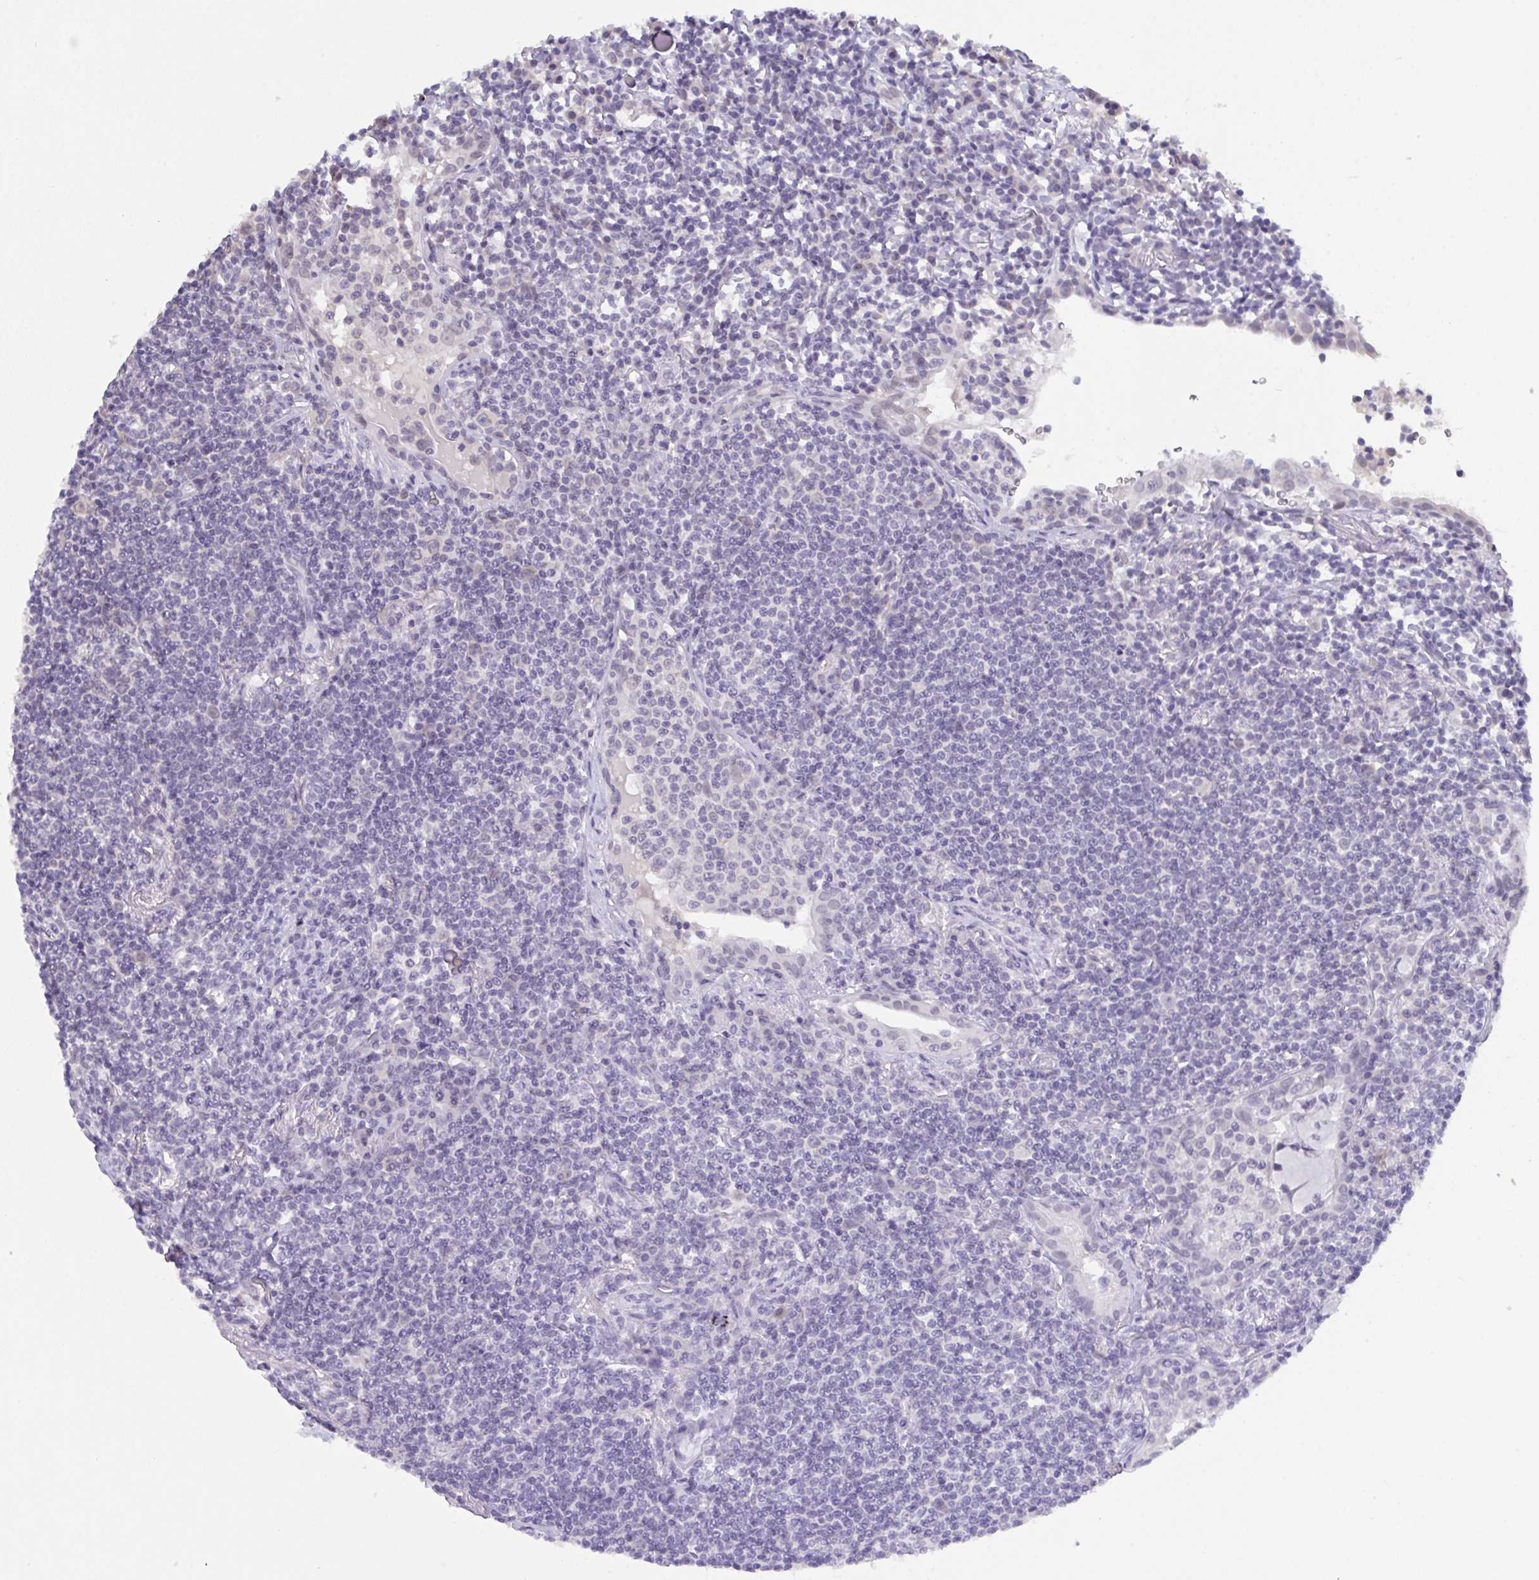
{"staining": {"intensity": "negative", "quantity": "none", "location": "none"}, "tissue": "lymphoma", "cell_type": "Tumor cells", "image_type": "cancer", "snomed": [{"axis": "morphology", "description": "Malignant lymphoma, non-Hodgkin's type, Low grade"}, {"axis": "topography", "description": "Lung"}], "caption": "There is no significant positivity in tumor cells of lymphoma.", "gene": "SERPINB13", "patient": {"sex": "female", "age": 71}}